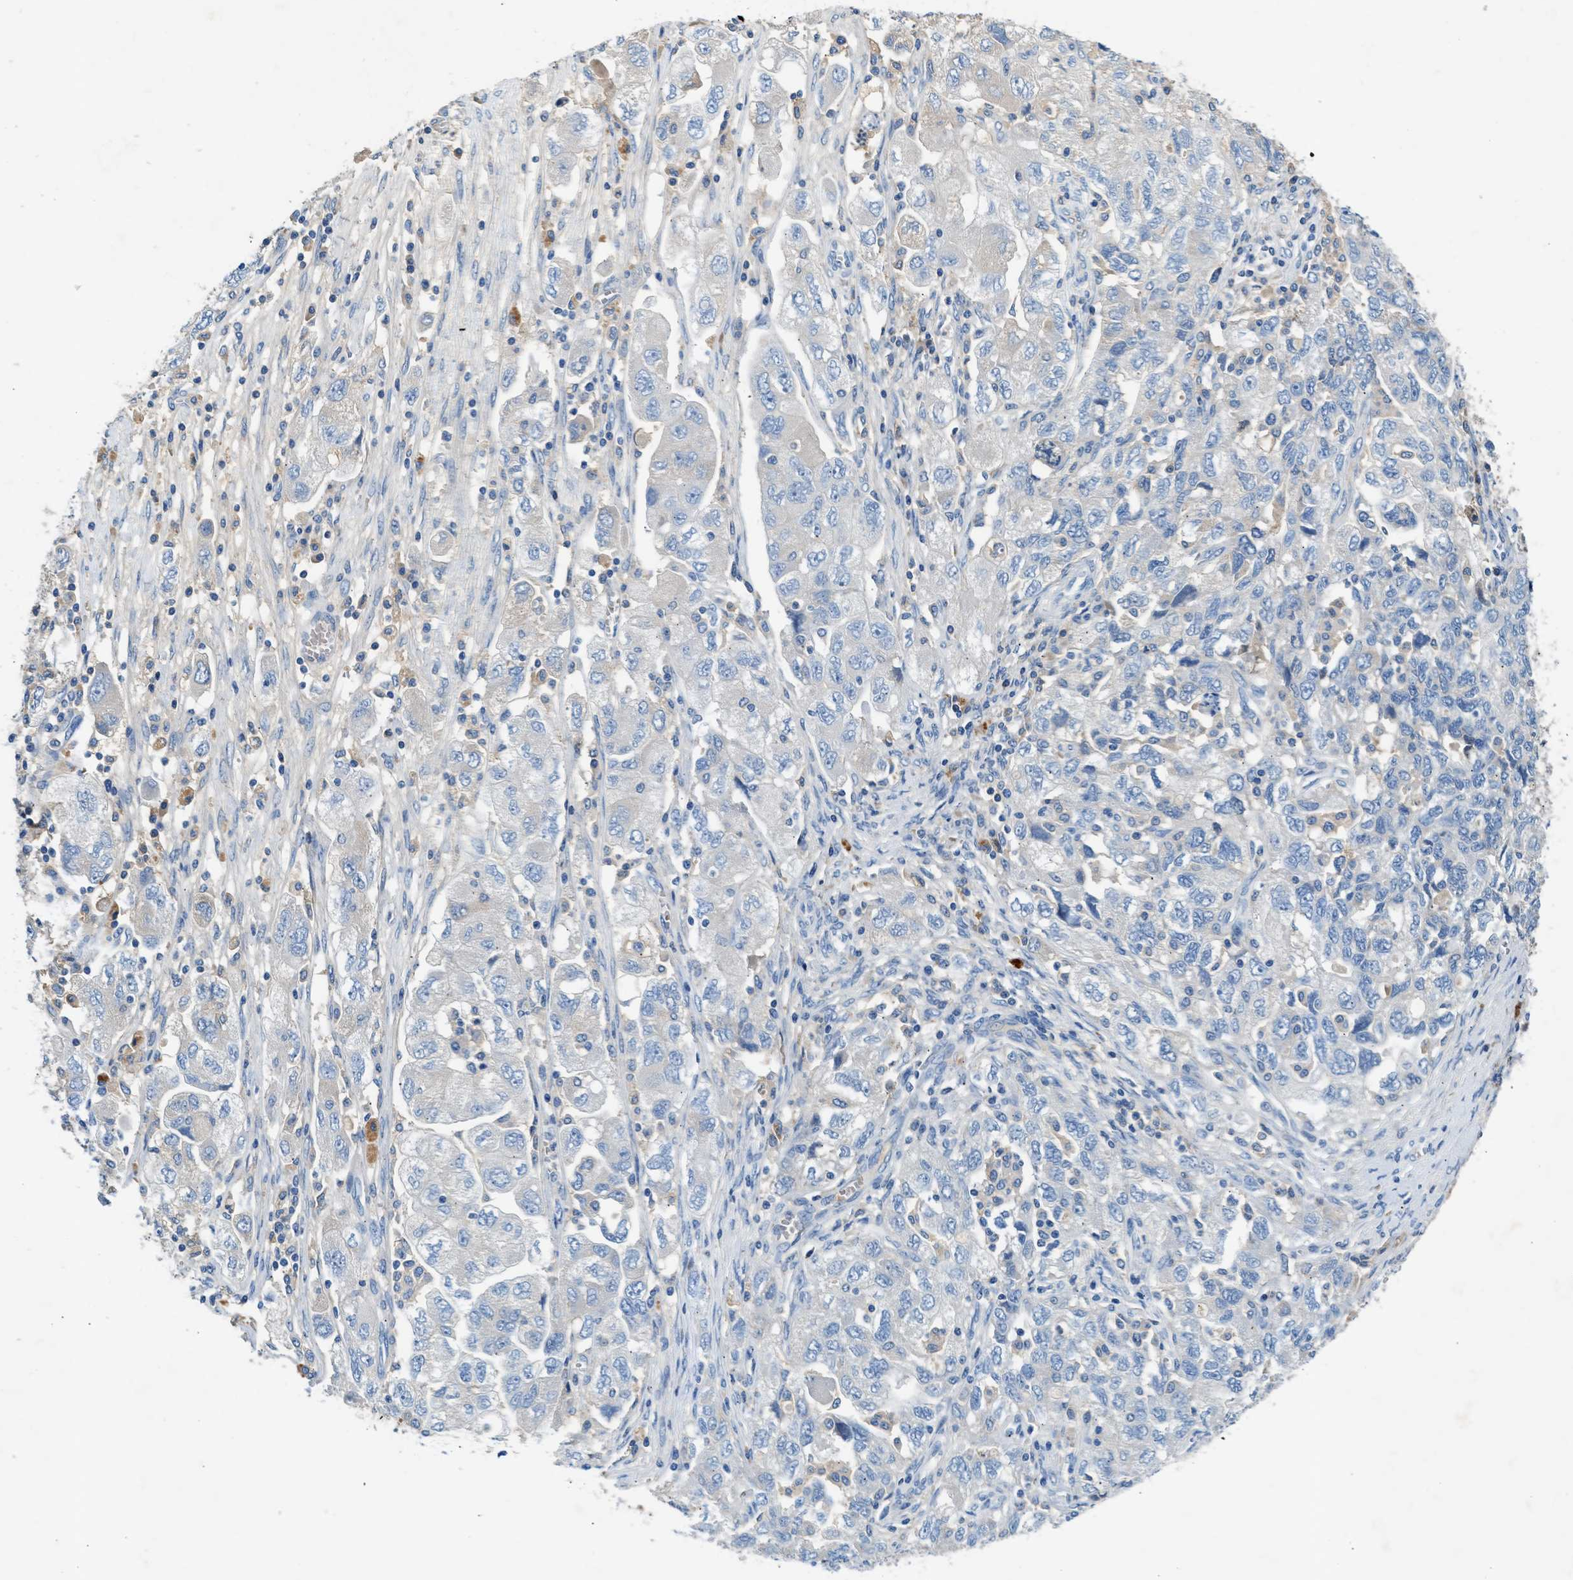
{"staining": {"intensity": "negative", "quantity": "none", "location": "none"}, "tissue": "ovarian cancer", "cell_type": "Tumor cells", "image_type": "cancer", "snomed": [{"axis": "morphology", "description": "Carcinoma, NOS"}, {"axis": "morphology", "description": "Cystadenocarcinoma, serous, NOS"}, {"axis": "topography", "description": "Ovary"}], "caption": "Ovarian cancer was stained to show a protein in brown. There is no significant expression in tumor cells.", "gene": "RWDD2B", "patient": {"sex": "female", "age": 69}}